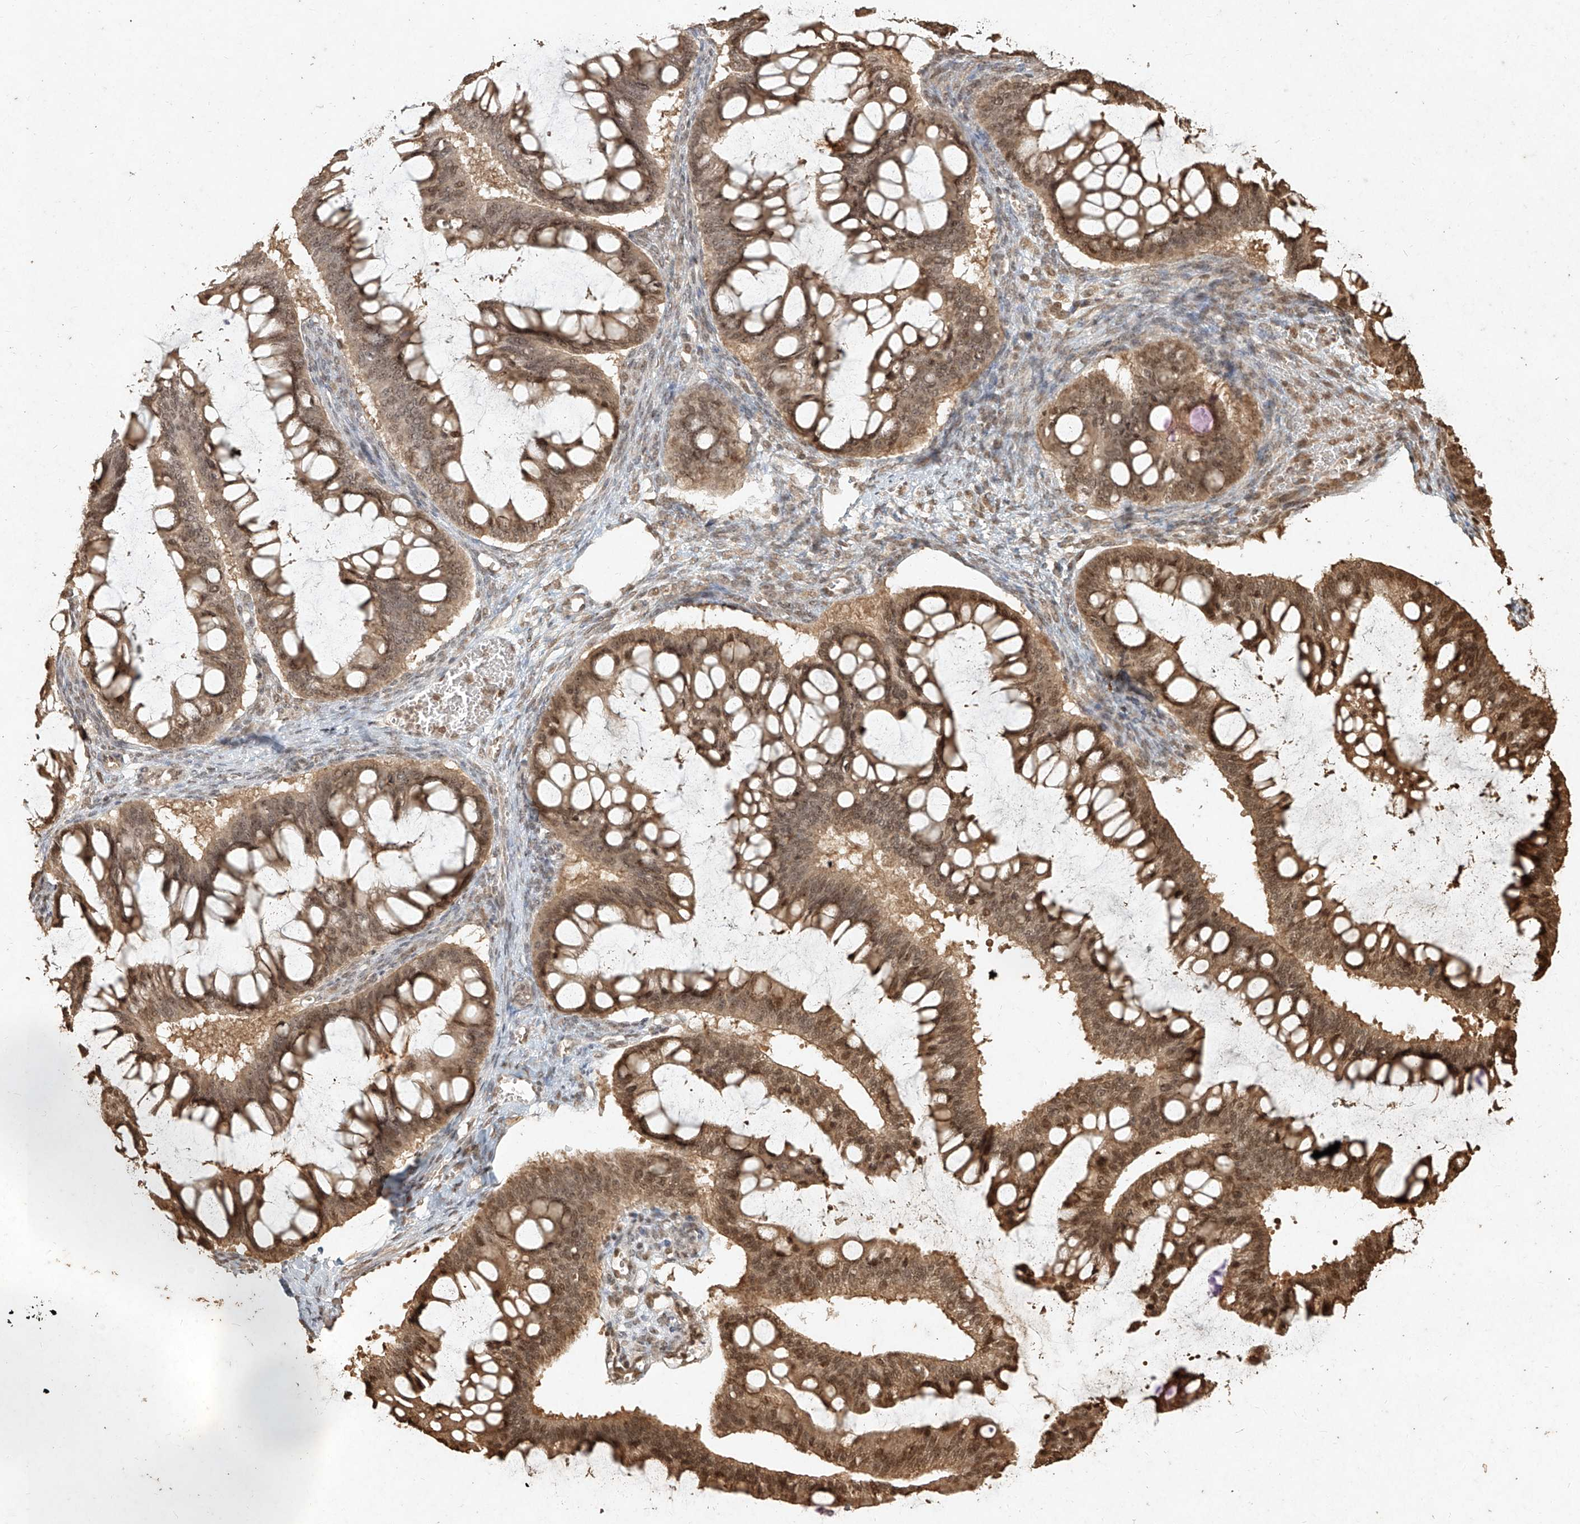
{"staining": {"intensity": "moderate", "quantity": ">75%", "location": "cytoplasmic/membranous,nuclear"}, "tissue": "ovarian cancer", "cell_type": "Tumor cells", "image_type": "cancer", "snomed": [{"axis": "morphology", "description": "Cystadenocarcinoma, mucinous, NOS"}, {"axis": "topography", "description": "Ovary"}], "caption": "Human ovarian cancer (mucinous cystadenocarcinoma) stained with a protein marker displays moderate staining in tumor cells.", "gene": "UBE2K", "patient": {"sex": "female", "age": 73}}